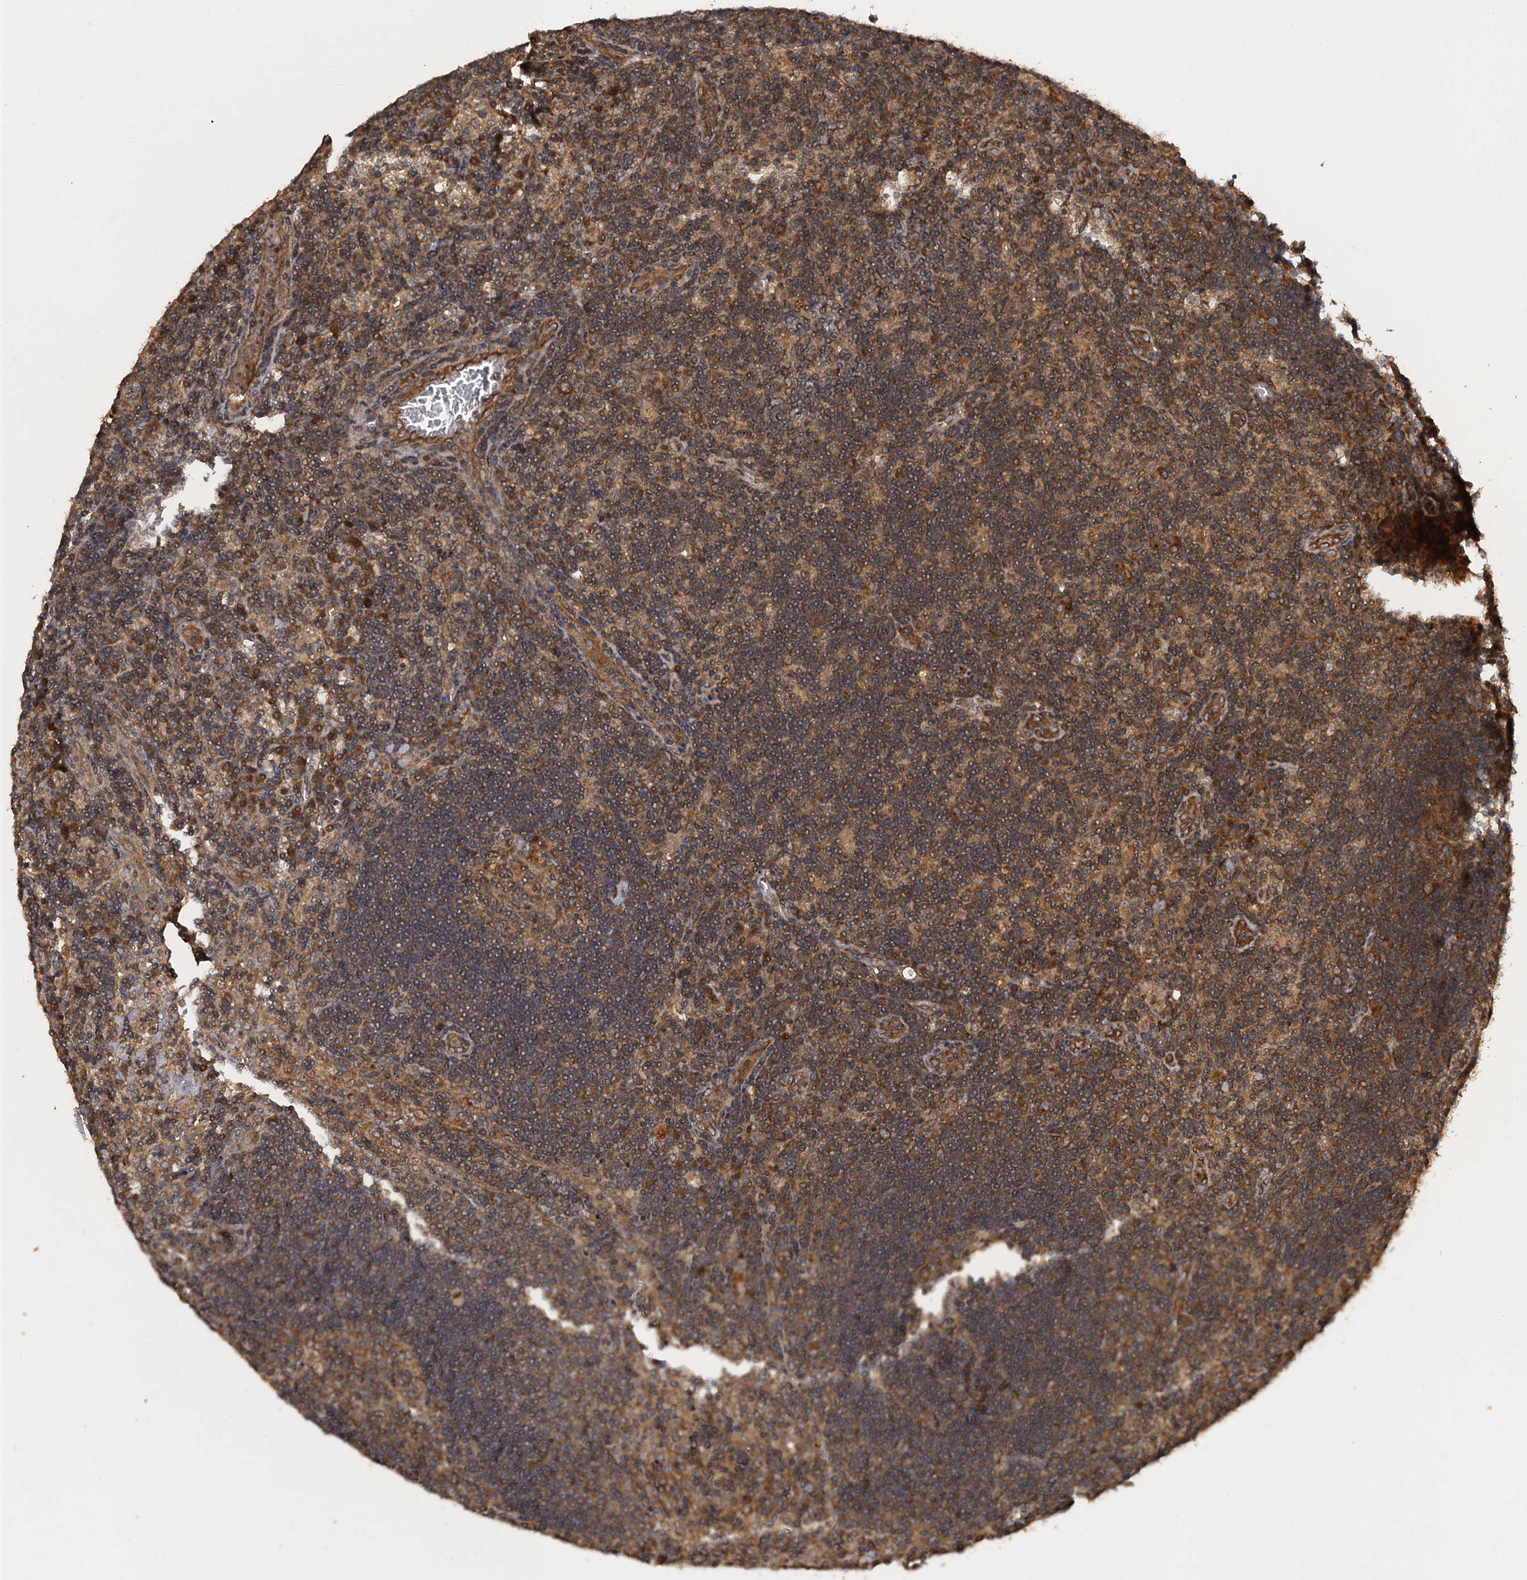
{"staining": {"intensity": "moderate", "quantity": "25%-75%", "location": "cytoplasmic/membranous"}, "tissue": "lymph node", "cell_type": "Germinal center cells", "image_type": "normal", "snomed": [{"axis": "morphology", "description": "Normal tissue, NOS"}, {"axis": "topography", "description": "Lymph node"}], "caption": "Protein staining of normal lymph node exhibits moderate cytoplasmic/membranous positivity in approximately 25%-75% of germinal center cells. The protein is shown in brown color, while the nuclei are stained blue.", "gene": "GLE1", "patient": {"sex": "male", "age": 58}}